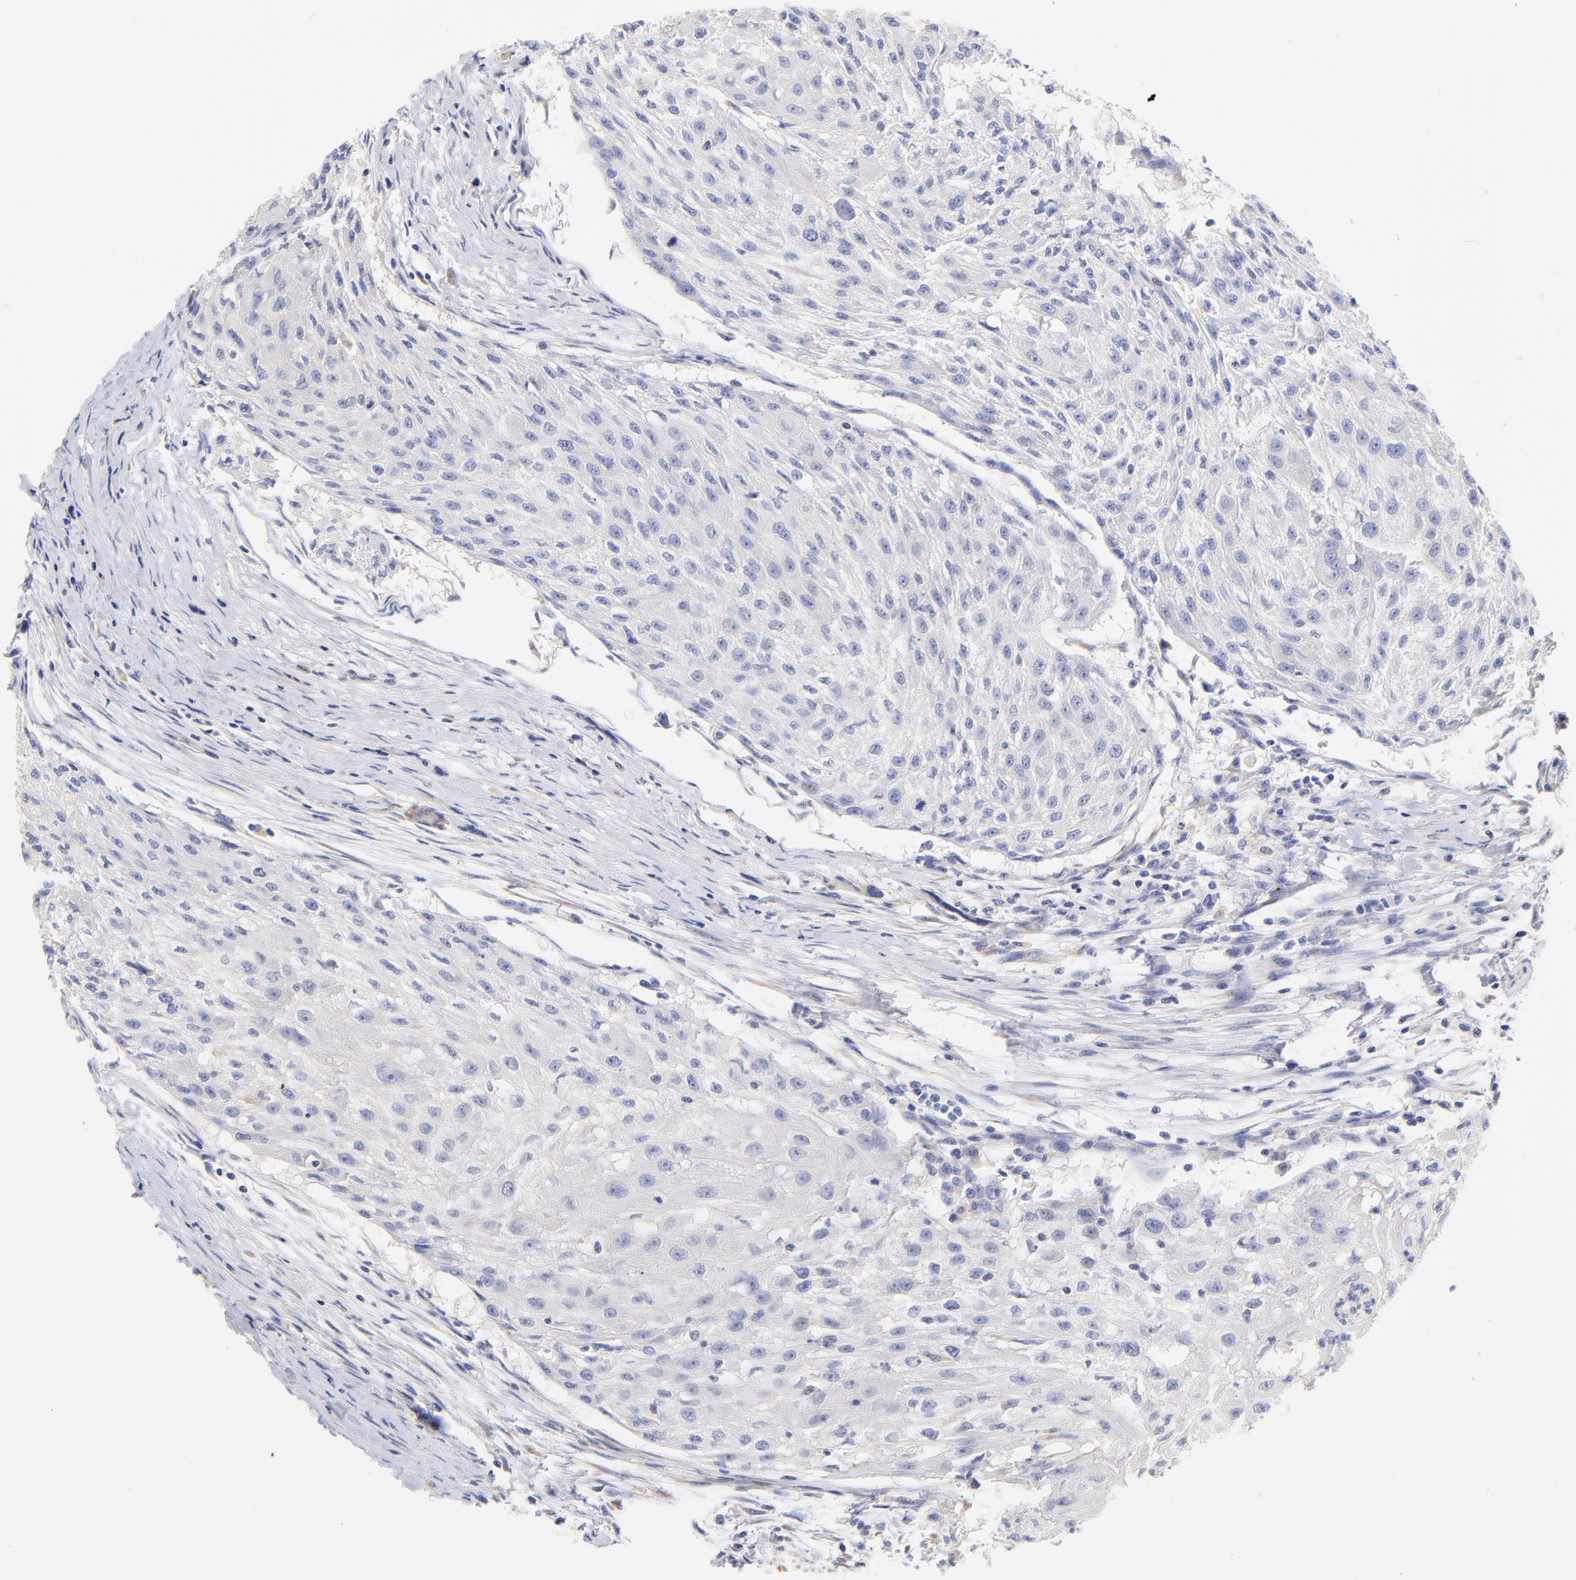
{"staining": {"intensity": "negative", "quantity": "none", "location": "none"}, "tissue": "head and neck cancer", "cell_type": "Tumor cells", "image_type": "cancer", "snomed": [{"axis": "morphology", "description": "Squamous cell carcinoma, NOS"}, {"axis": "topography", "description": "Head-Neck"}], "caption": "There is no significant expression in tumor cells of head and neck squamous cell carcinoma.", "gene": "HS3ST1", "patient": {"sex": "male", "age": 64}}